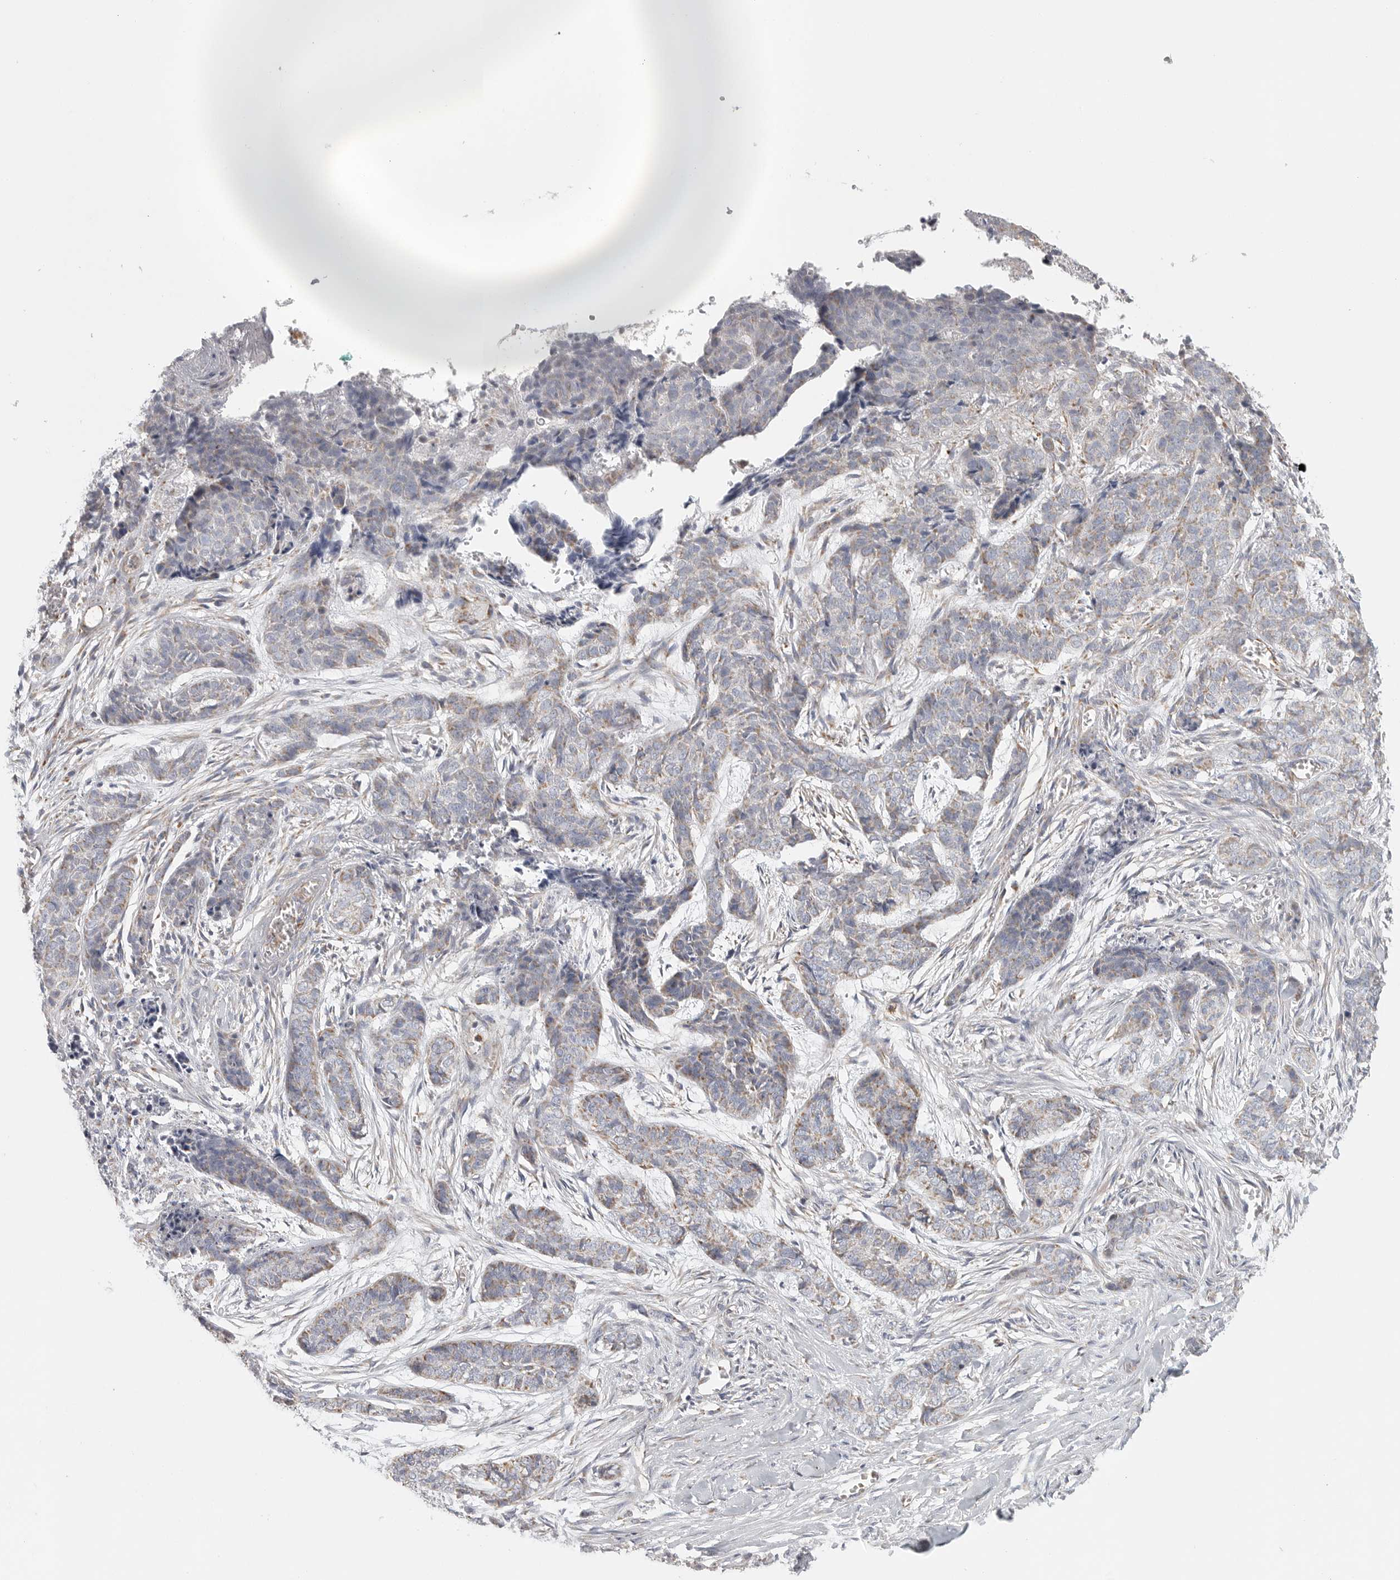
{"staining": {"intensity": "weak", "quantity": "<25%", "location": "cytoplasmic/membranous"}, "tissue": "skin cancer", "cell_type": "Tumor cells", "image_type": "cancer", "snomed": [{"axis": "morphology", "description": "Basal cell carcinoma"}, {"axis": "topography", "description": "Skin"}], "caption": "This is an IHC photomicrograph of human skin cancer. There is no positivity in tumor cells.", "gene": "SLC25A26", "patient": {"sex": "female", "age": 64}}